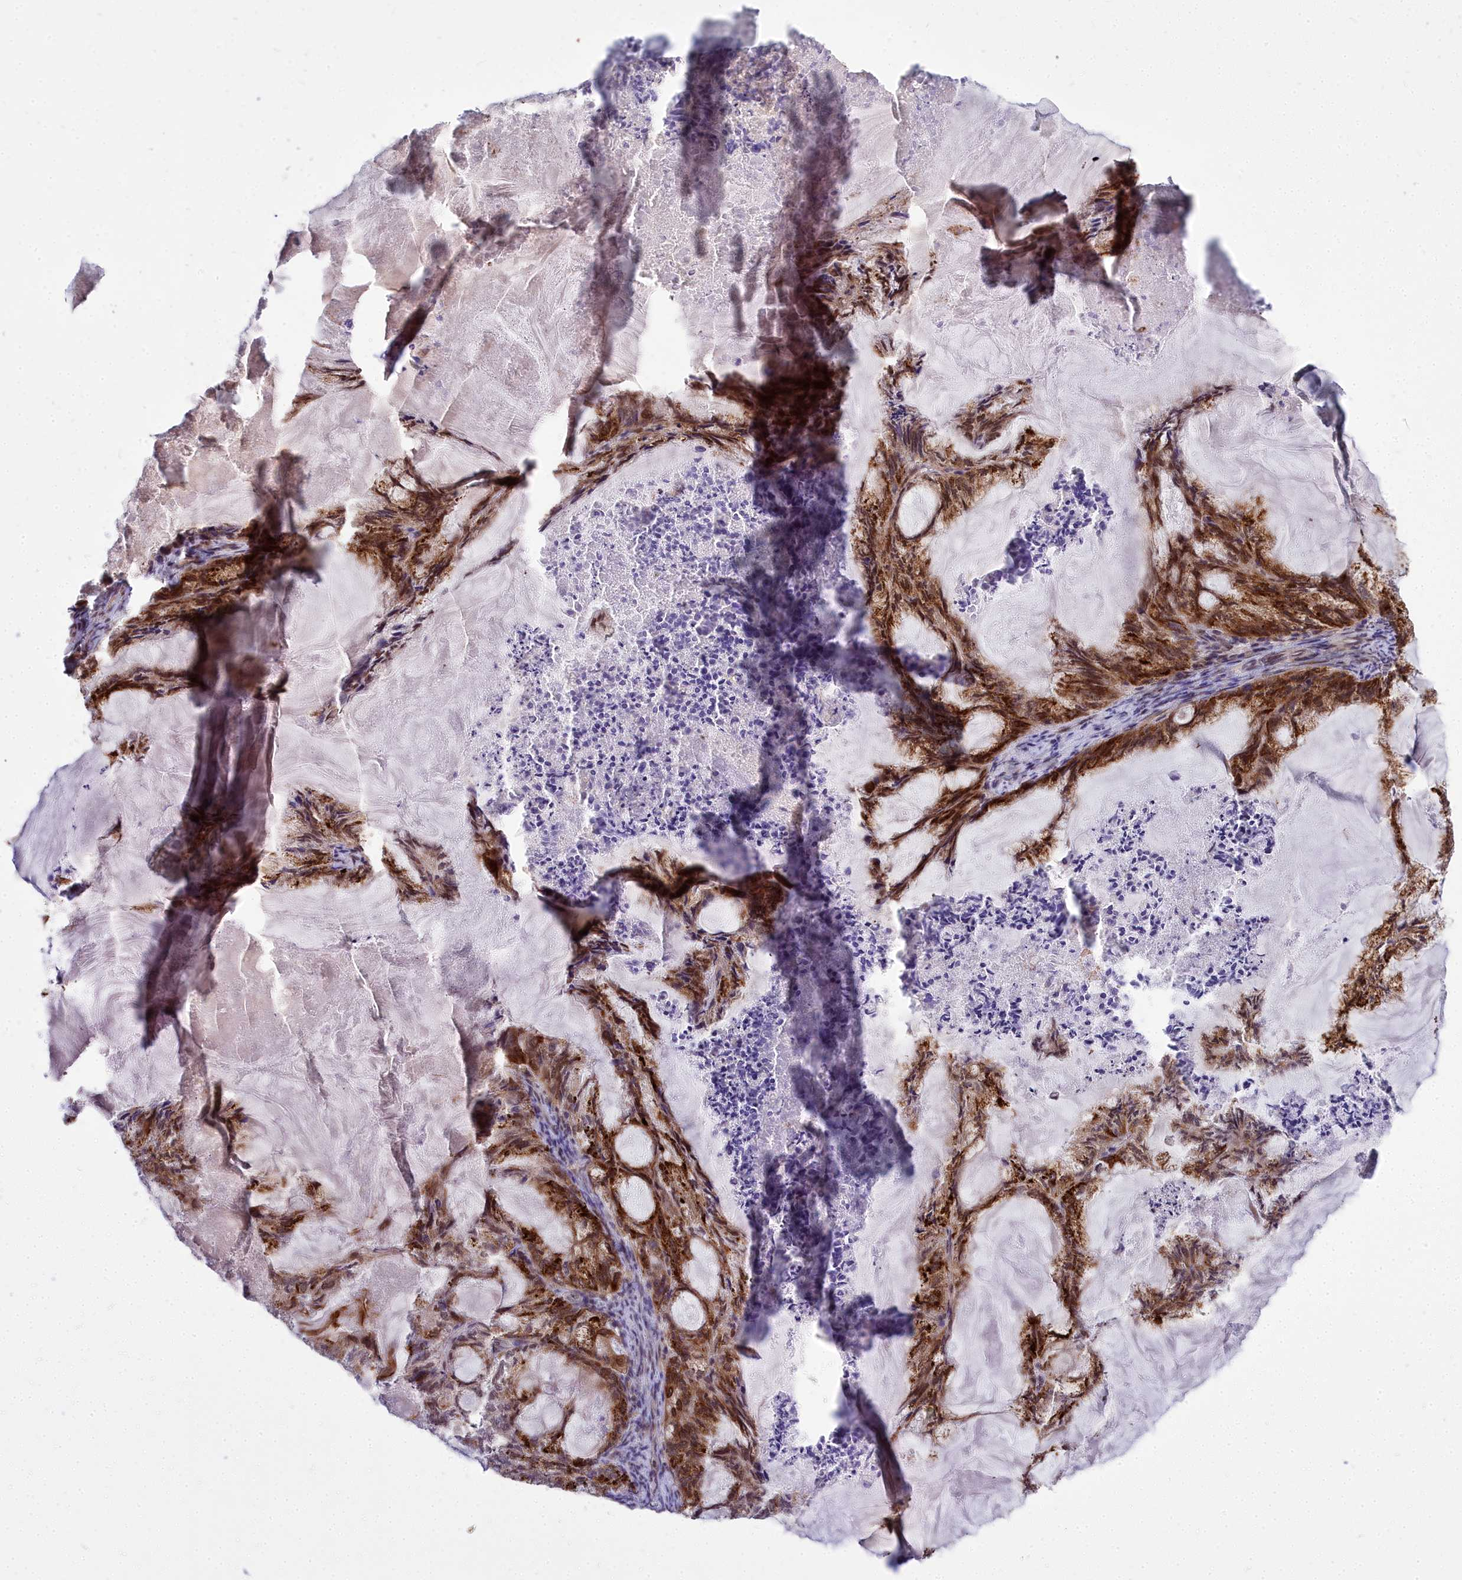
{"staining": {"intensity": "moderate", "quantity": ">75%", "location": "cytoplasmic/membranous,nuclear"}, "tissue": "endometrial cancer", "cell_type": "Tumor cells", "image_type": "cancer", "snomed": [{"axis": "morphology", "description": "Adenocarcinoma, NOS"}, {"axis": "topography", "description": "Endometrium"}], "caption": "This image displays immunohistochemistry (IHC) staining of human endometrial adenocarcinoma, with medium moderate cytoplasmic/membranous and nuclear expression in approximately >75% of tumor cells.", "gene": "ABCB8", "patient": {"sex": "female", "age": 86}}